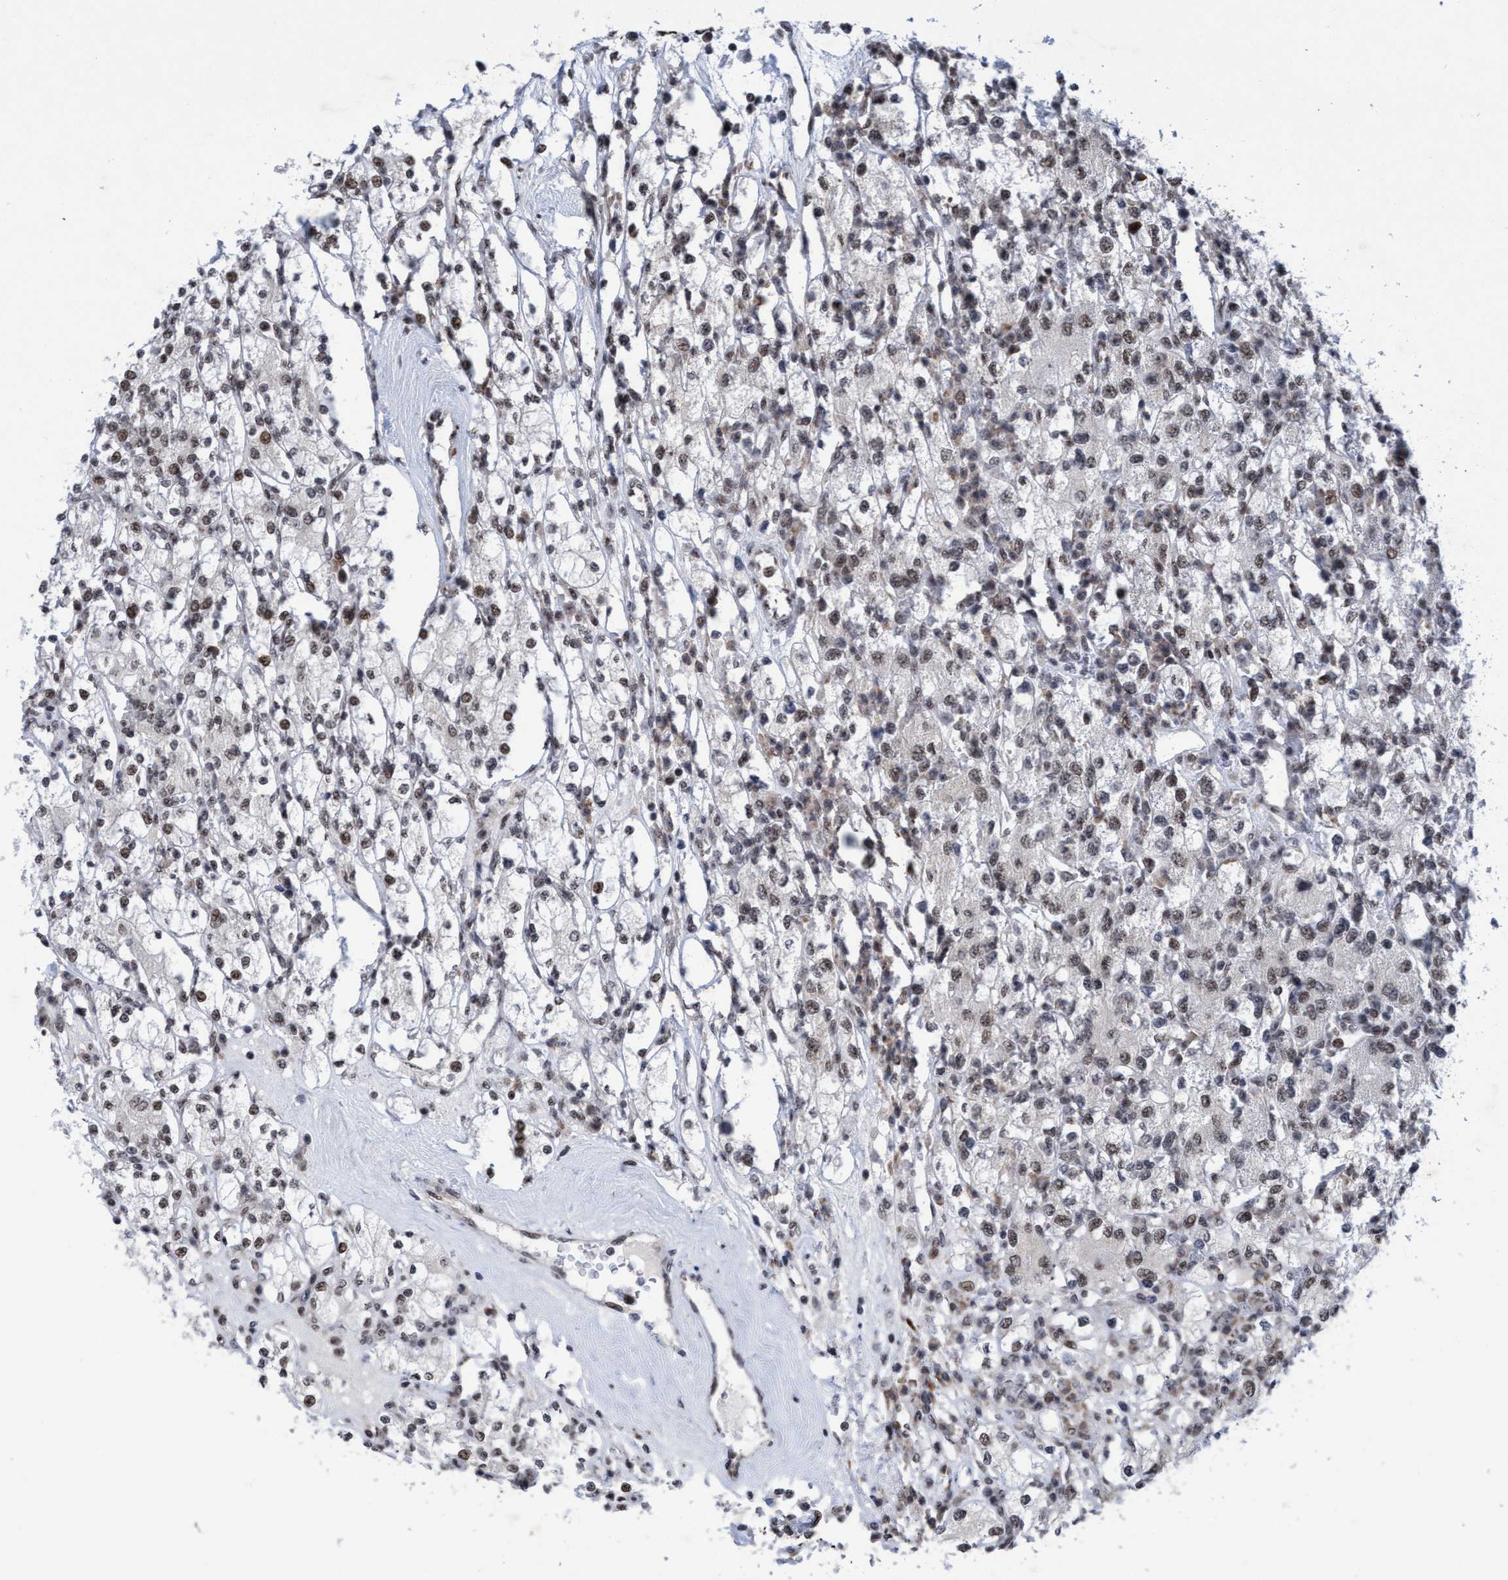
{"staining": {"intensity": "weak", "quantity": ">75%", "location": "nuclear"}, "tissue": "renal cancer", "cell_type": "Tumor cells", "image_type": "cancer", "snomed": [{"axis": "morphology", "description": "Adenocarcinoma, NOS"}, {"axis": "topography", "description": "Kidney"}], "caption": "Weak nuclear expression is identified in about >75% of tumor cells in renal cancer.", "gene": "GLT6D1", "patient": {"sex": "male", "age": 77}}